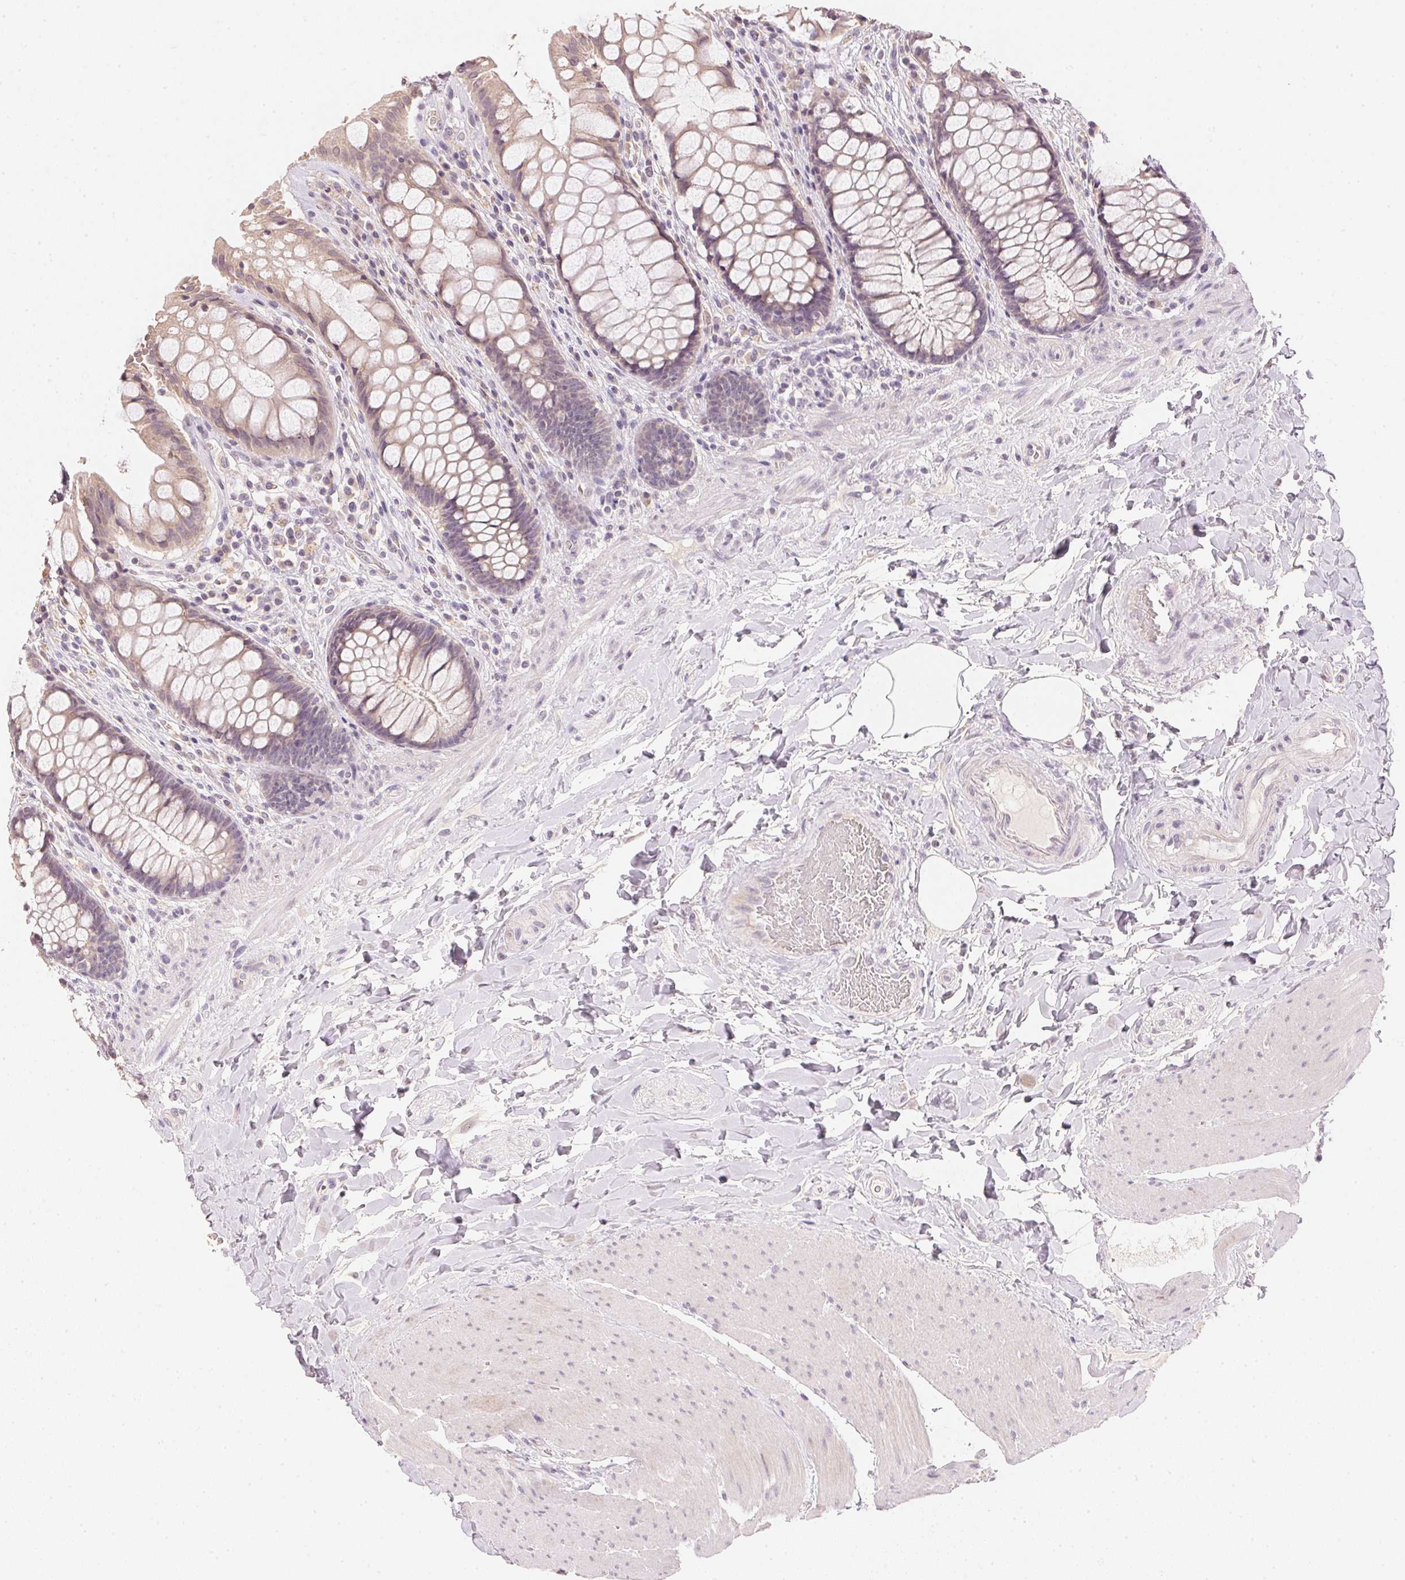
{"staining": {"intensity": "weak", "quantity": ">75%", "location": "cytoplasmic/membranous"}, "tissue": "rectum", "cell_type": "Glandular cells", "image_type": "normal", "snomed": [{"axis": "morphology", "description": "Normal tissue, NOS"}, {"axis": "topography", "description": "Rectum"}], "caption": "Immunohistochemistry (IHC) image of normal rectum: human rectum stained using immunohistochemistry reveals low levels of weak protein expression localized specifically in the cytoplasmic/membranous of glandular cells, appearing as a cytoplasmic/membranous brown color.", "gene": "DHCR24", "patient": {"sex": "female", "age": 58}}